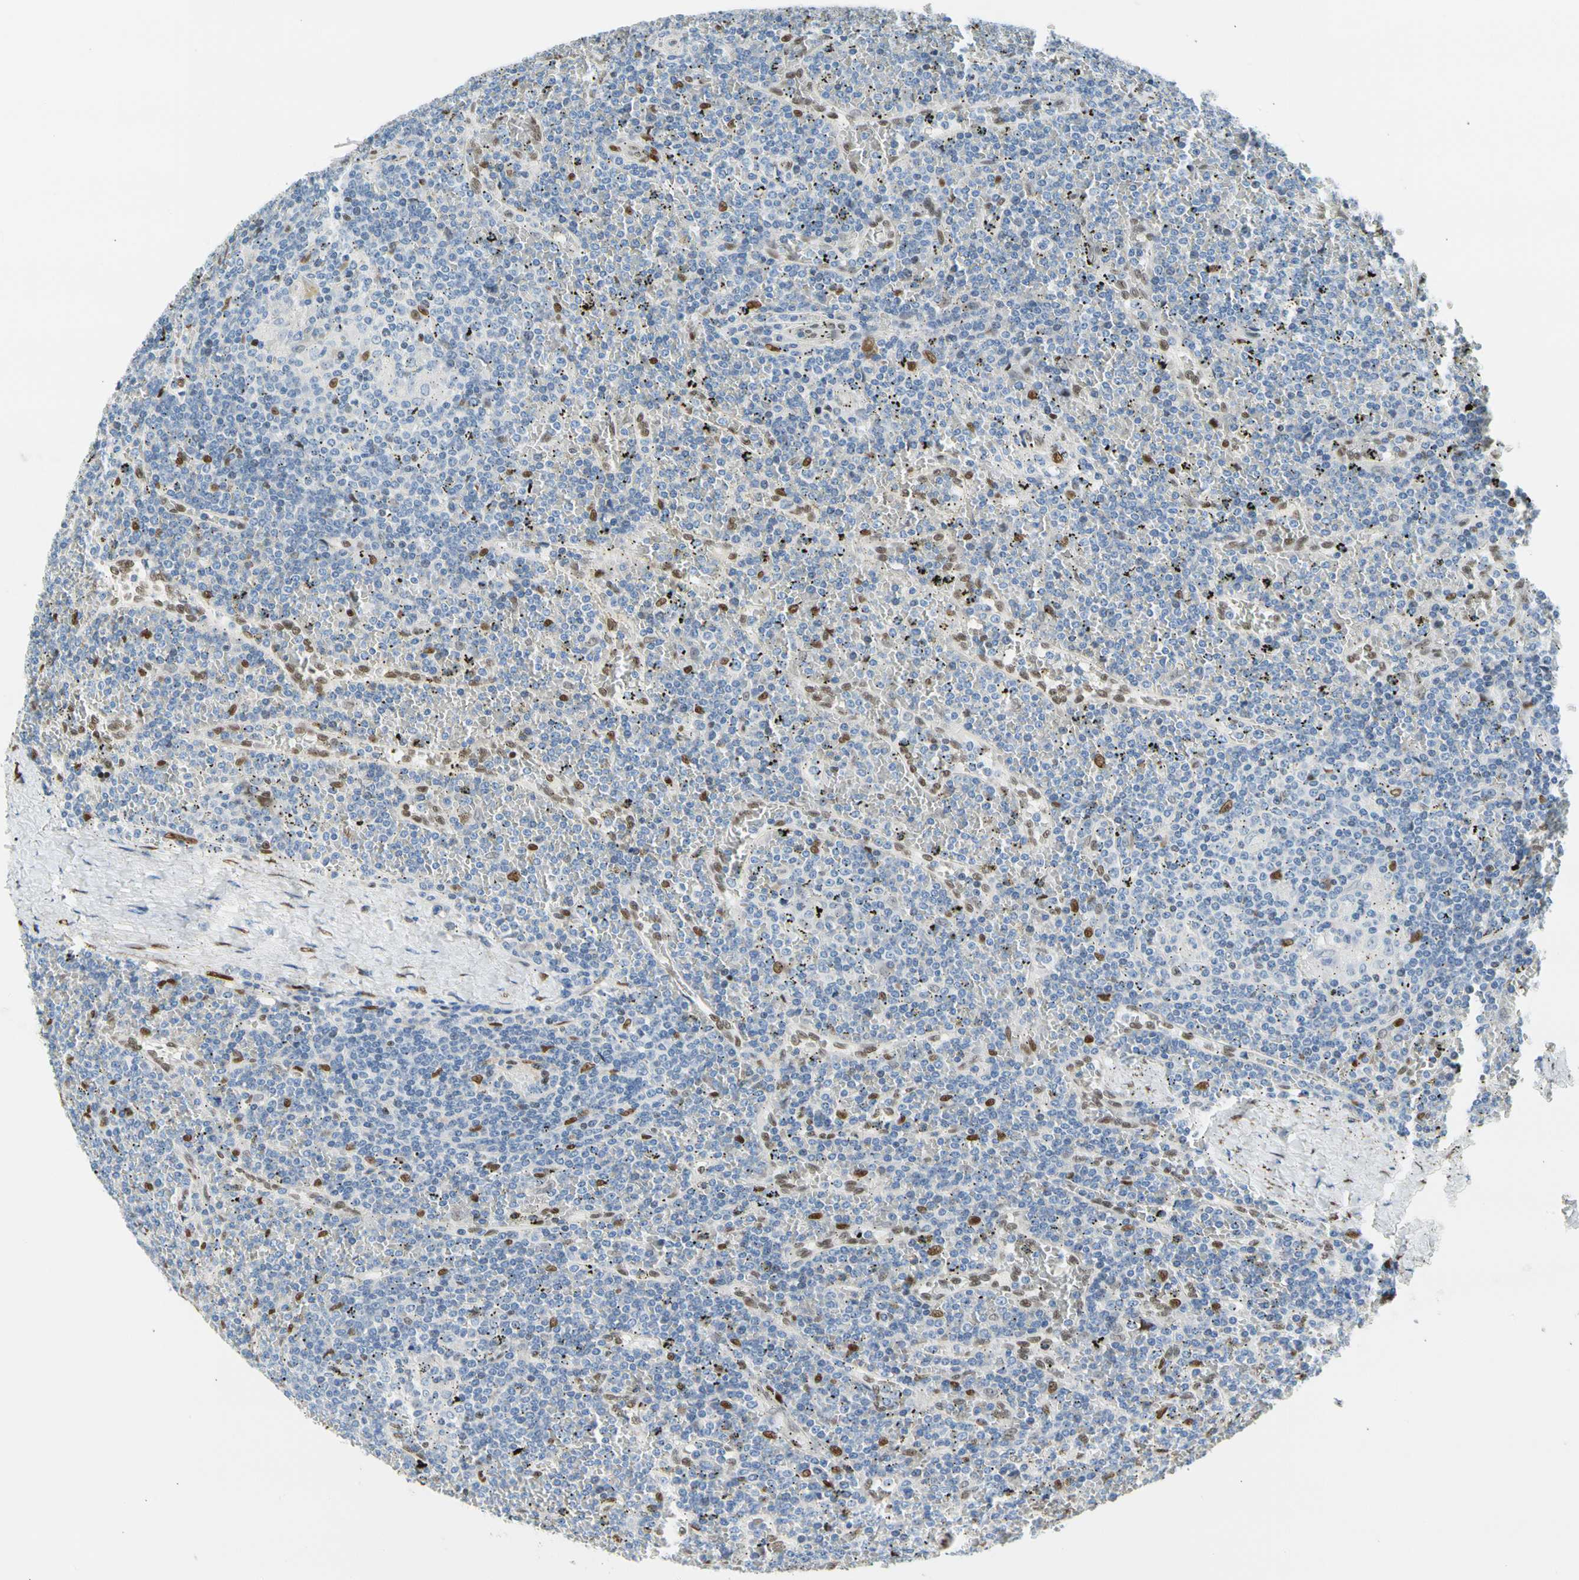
{"staining": {"intensity": "negative", "quantity": "none", "location": "none"}, "tissue": "lymphoma", "cell_type": "Tumor cells", "image_type": "cancer", "snomed": [{"axis": "morphology", "description": "Malignant lymphoma, non-Hodgkin's type, Low grade"}, {"axis": "topography", "description": "Spleen"}], "caption": "Immunohistochemical staining of malignant lymphoma, non-Hodgkin's type (low-grade) displays no significant positivity in tumor cells.", "gene": "NFIA", "patient": {"sex": "female", "age": 19}}